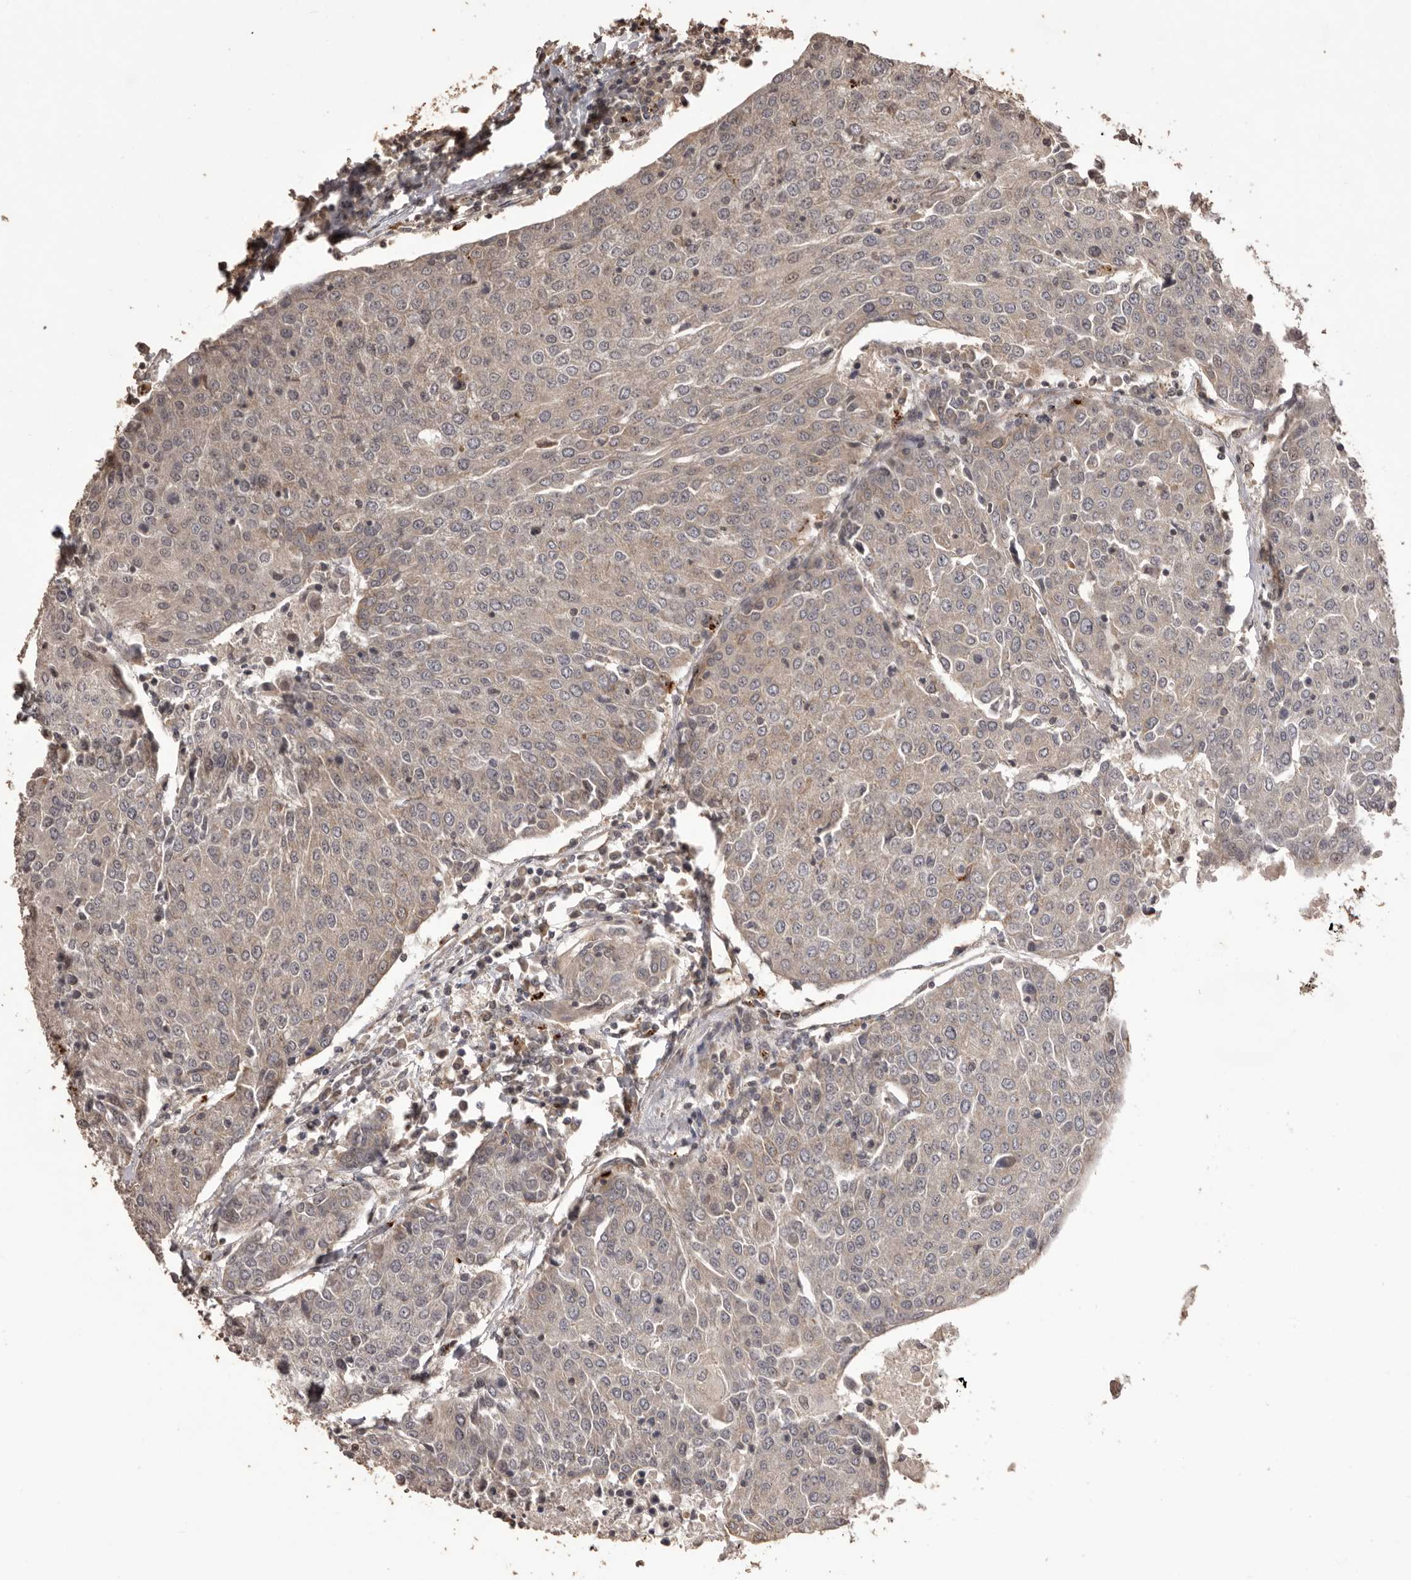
{"staining": {"intensity": "weak", "quantity": "25%-75%", "location": "cytoplasmic/membranous"}, "tissue": "urothelial cancer", "cell_type": "Tumor cells", "image_type": "cancer", "snomed": [{"axis": "morphology", "description": "Urothelial carcinoma, High grade"}, {"axis": "topography", "description": "Urinary bladder"}], "caption": "Immunohistochemistry (DAB) staining of urothelial cancer demonstrates weak cytoplasmic/membranous protein staining in about 25%-75% of tumor cells.", "gene": "QRSL1", "patient": {"sex": "female", "age": 85}}